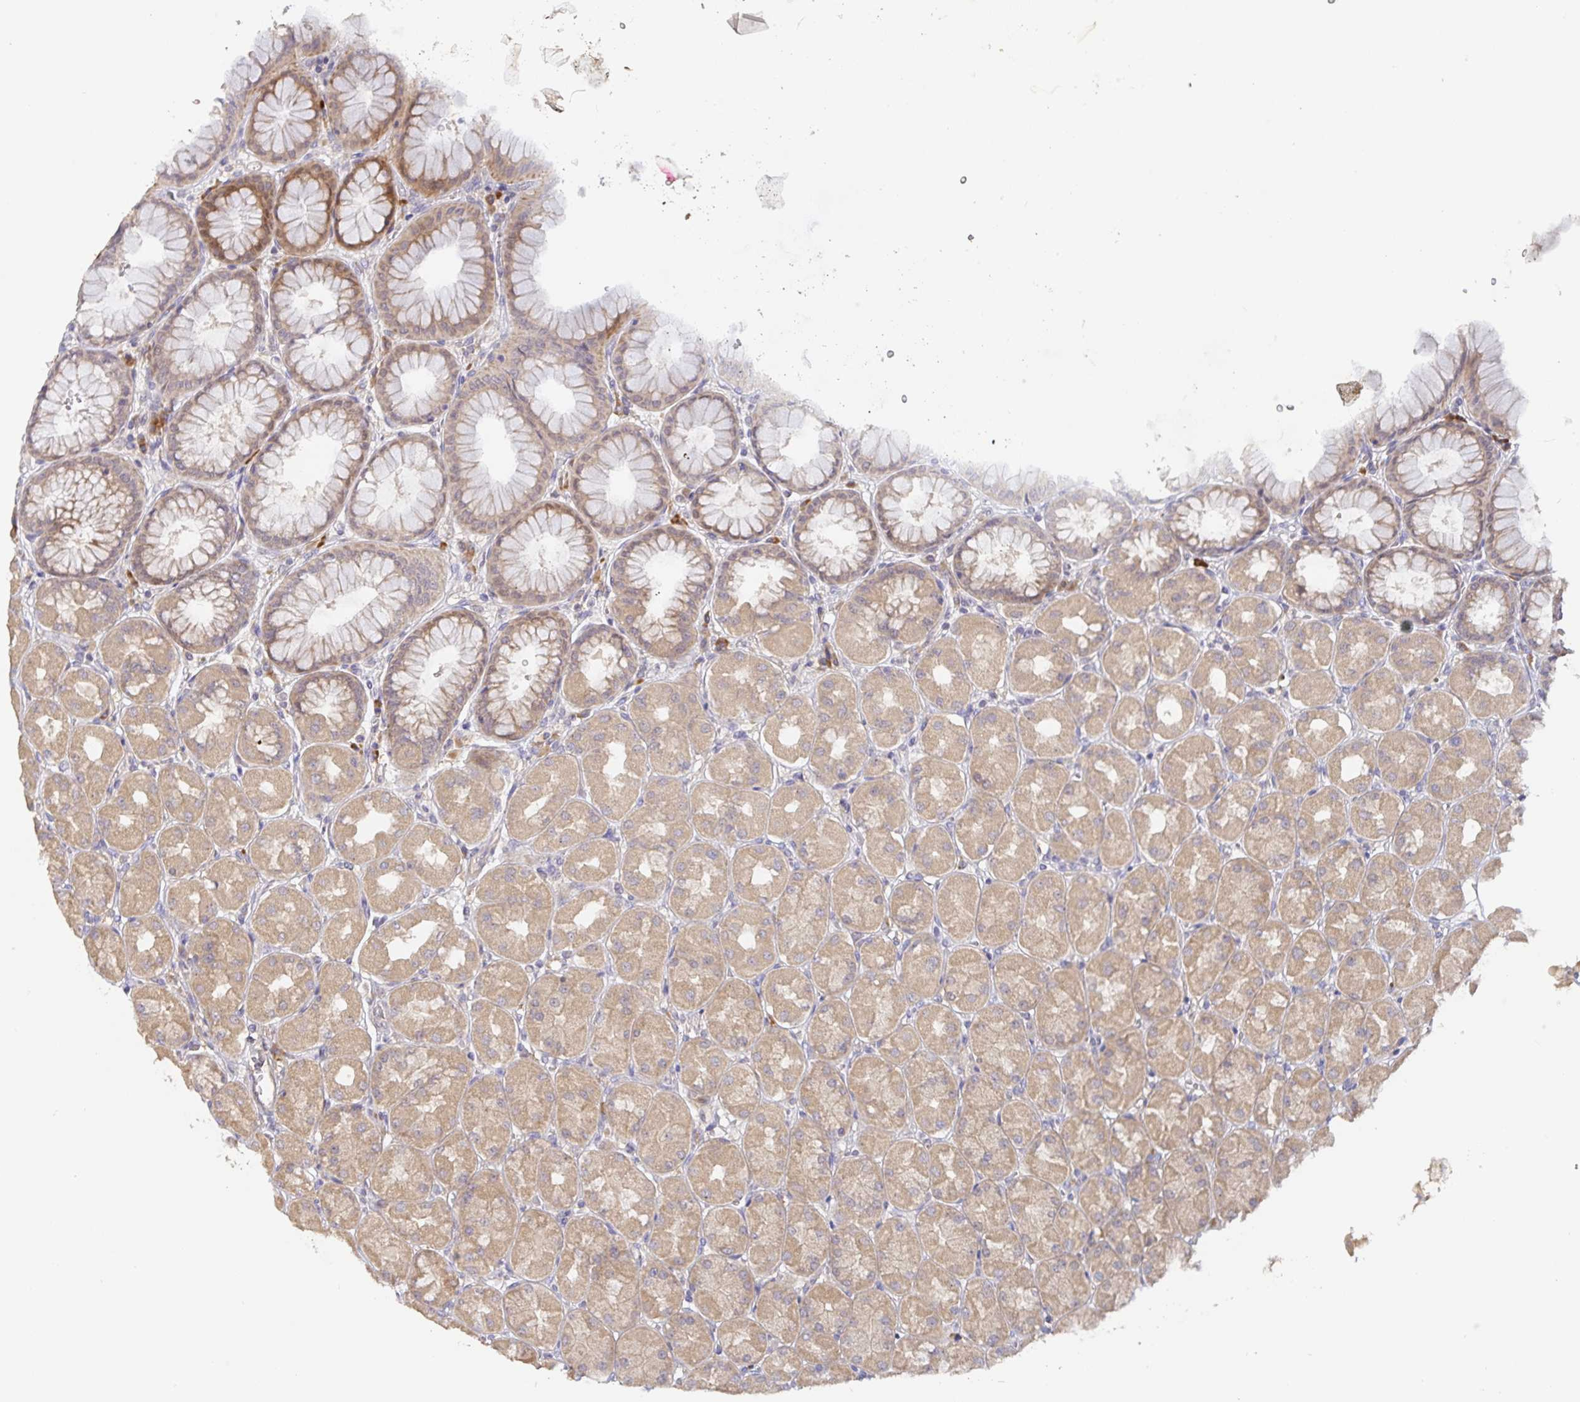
{"staining": {"intensity": "moderate", "quantity": ">75%", "location": "cytoplasmic/membranous"}, "tissue": "stomach", "cell_type": "Glandular cells", "image_type": "normal", "snomed": [{"axis": "morphology", "description": "Normal tissue, NOS"}, {"axis": "topography", "description": "Stomach, upper"}], "caption": "Glandular cells show moderate cytoplasmic/membranous staining in about >75% of cells in unremarkable stomach. Immunohistochemistry stains the protein in brown and the nuclei are stained blue.", "gene": "ZDHHC11B", "patient": {"sex": "female", "age": 56}}